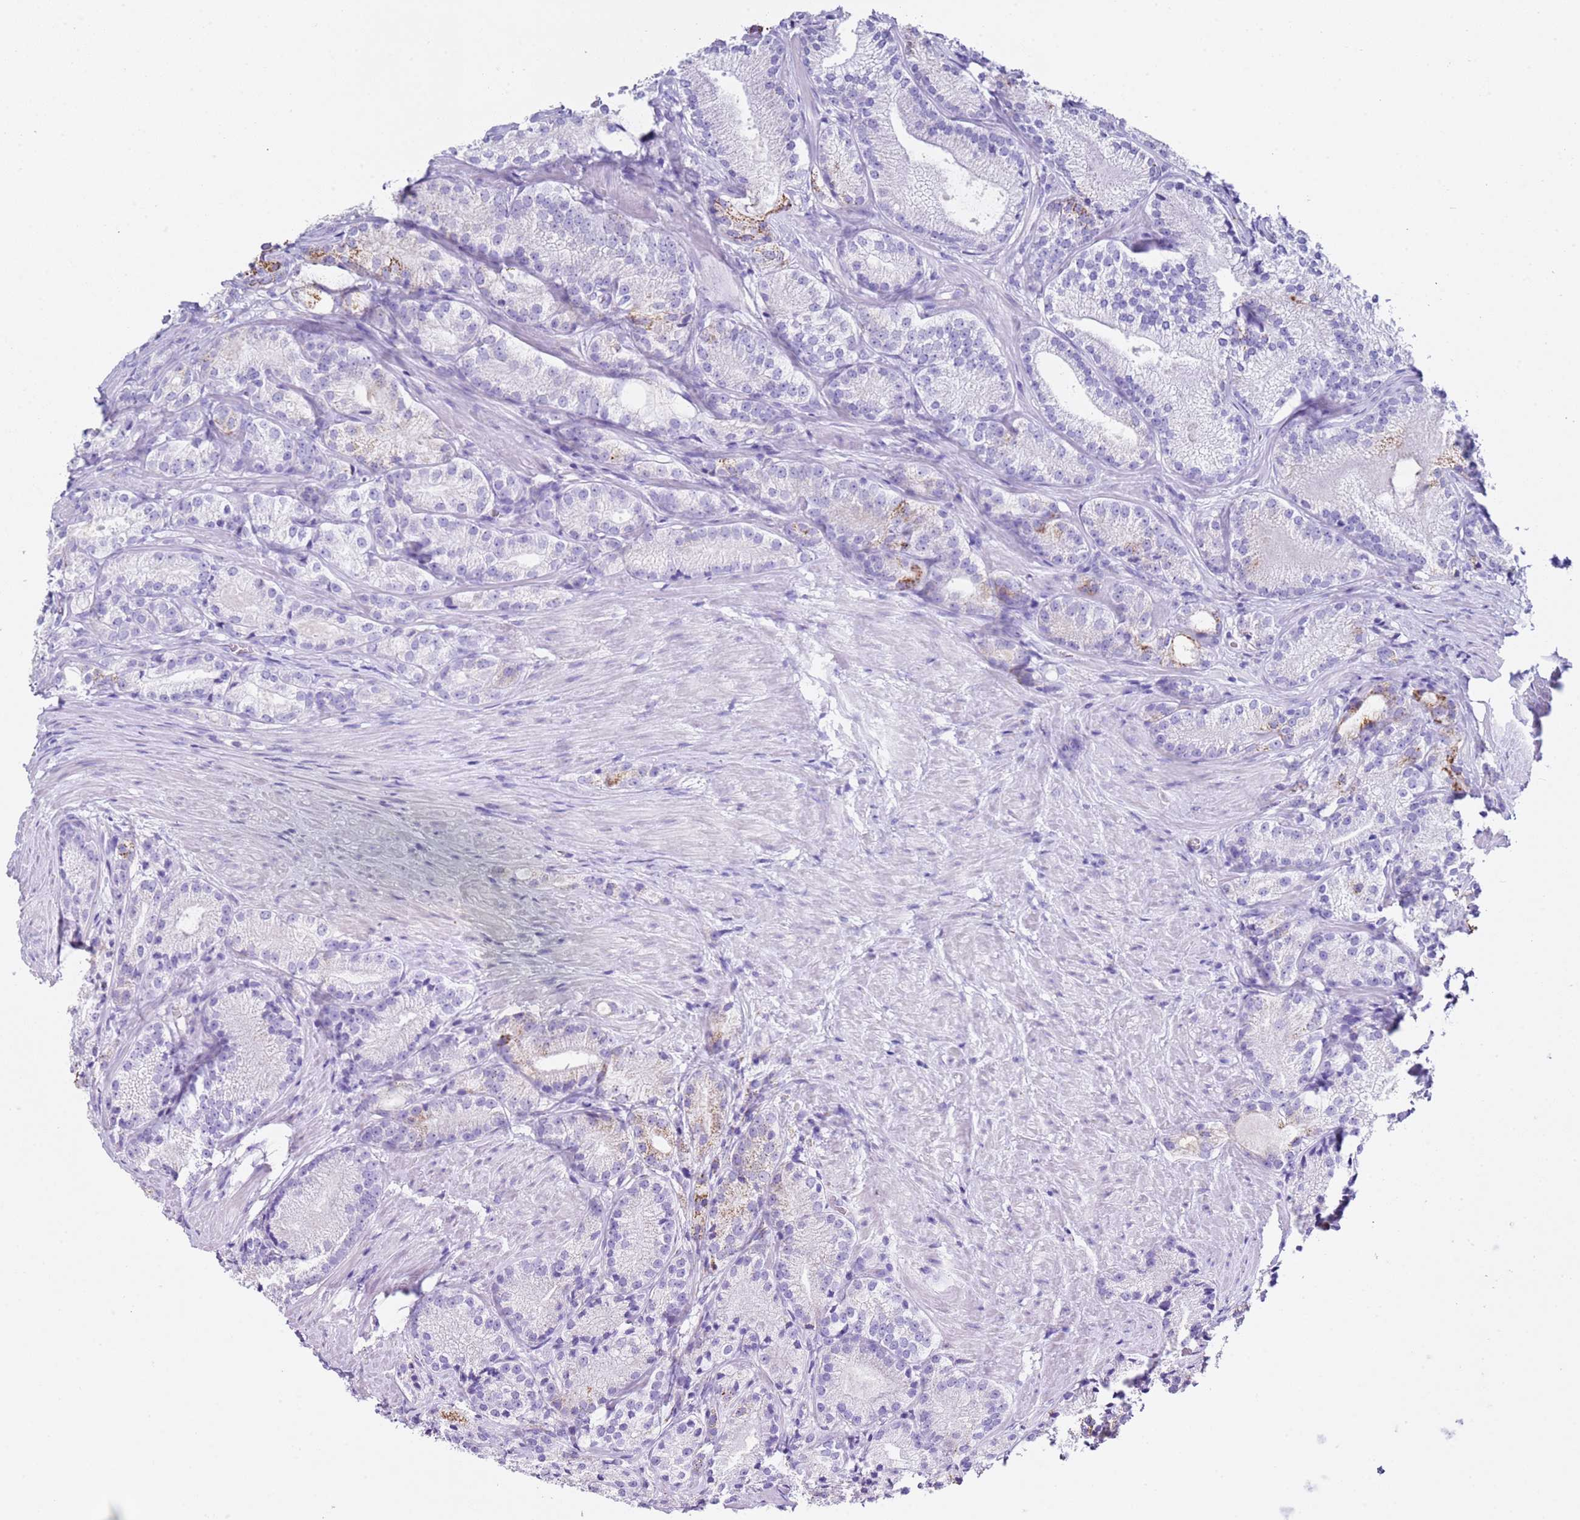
{"staining": {"intensity": "moderate", "quantity": "<25%", "location": "cytoplasmic/membranous"}, "tissue": "prostate cancer", "cell_type": "Tumor cells", "image_type": "cancer", "snomed": [{"axis": "morphology", "description": "Adenocarcinoma, Low grade"}, {"axis": "topography", "description": "Prostate"}], "caption": "A histopathology image showing moderate cytoplasmic/membranous positivity in about <25% of tumor cells in prostate cancer (adenocarcinoma (low-grade)), as visualized by brown immunohistochemical staining.", "gene": "PTBP2", "patient": {"sex": "male", "age": 57}}